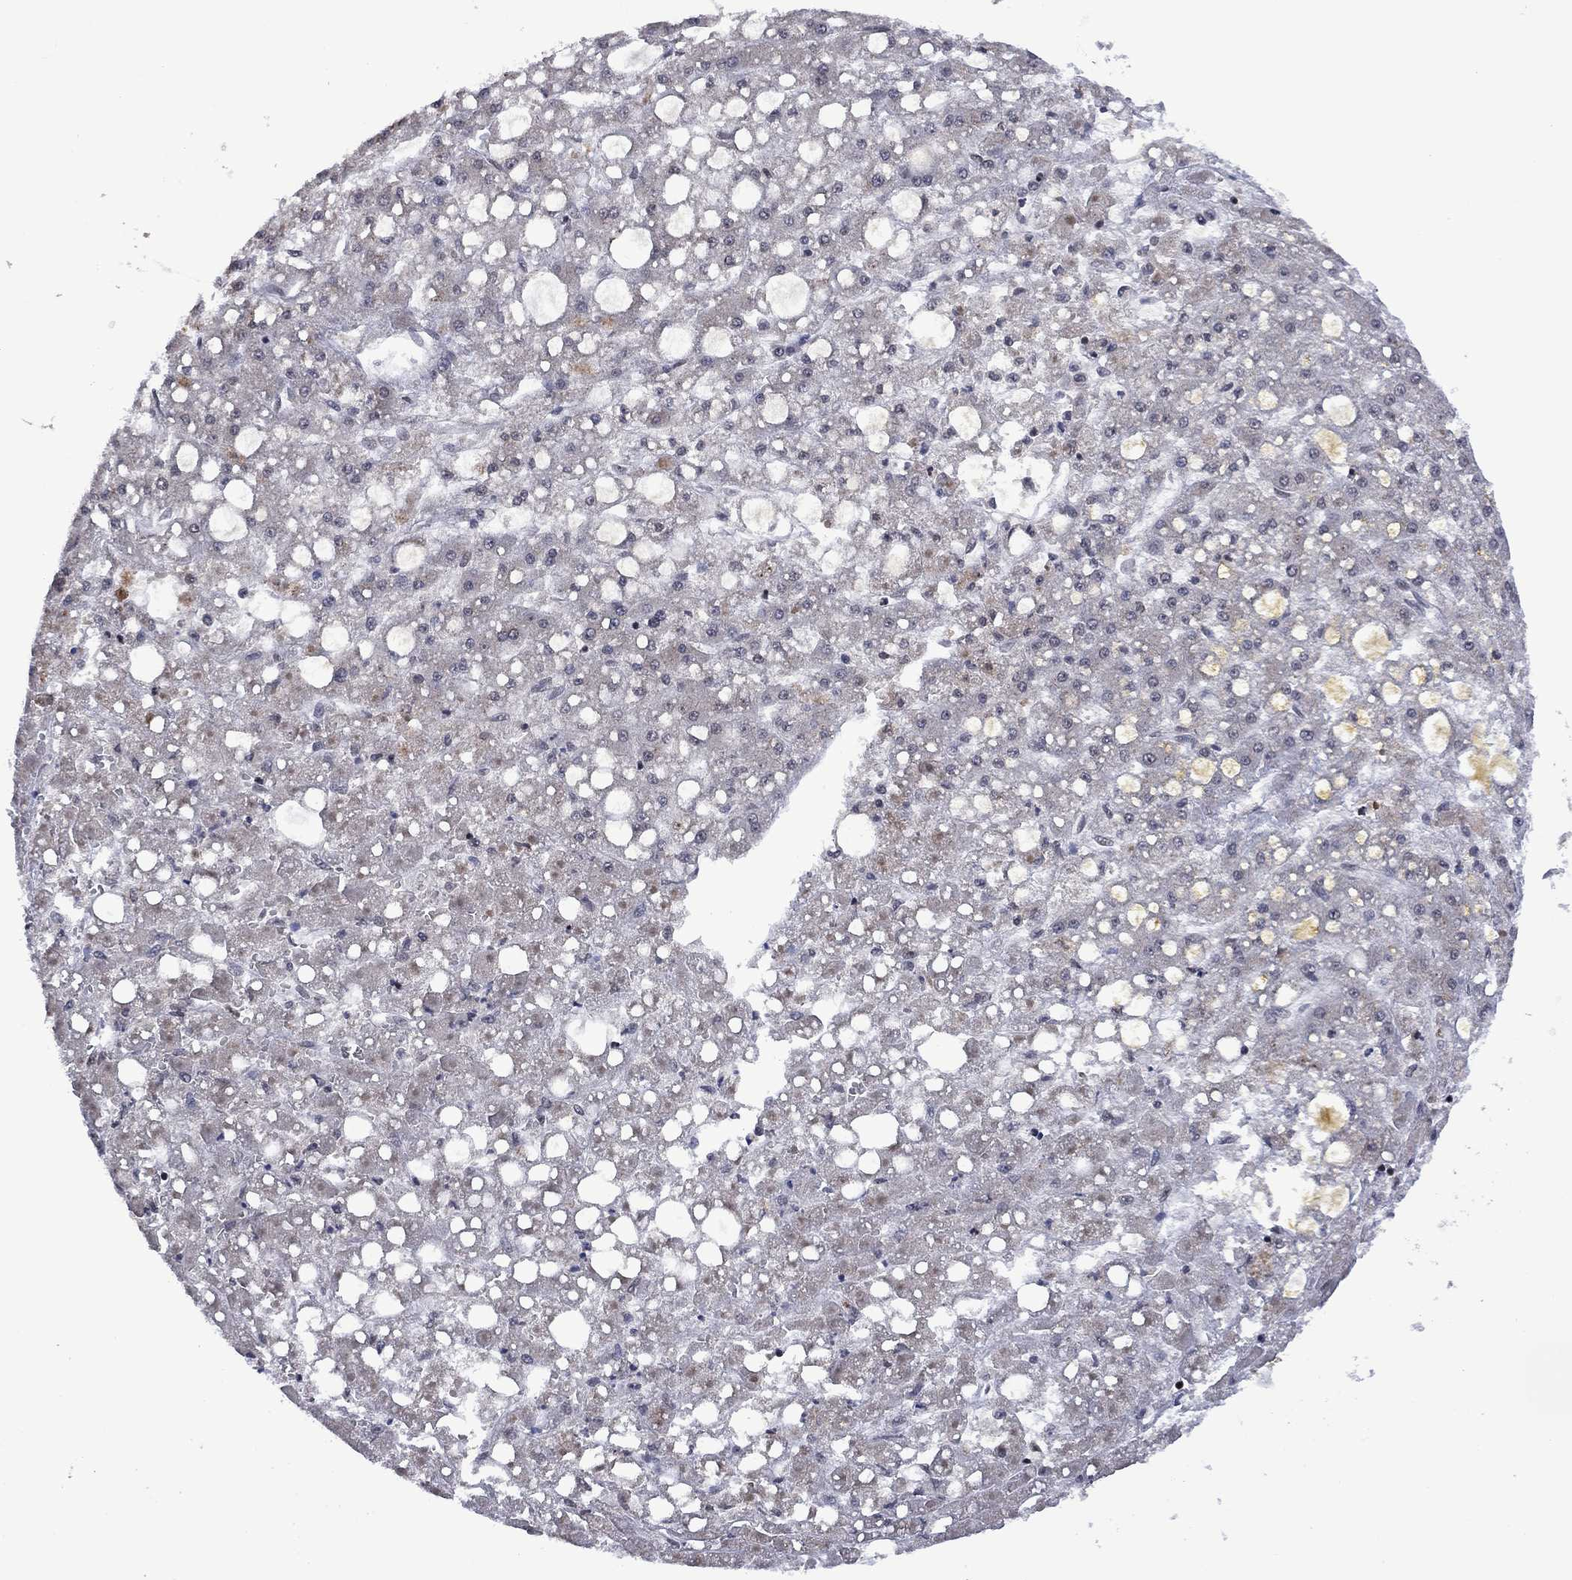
{"staining": {"intensity": "negative", "quantity": "none", "location": "none"}, "tissue": "liver cancer", "cell_type": "Tumor cells", "image_type": "cancer", "snomed": [{"axis": "morphology", "description": "Carcinoma, Hepatocellular, NOS"}, {"axis": "topography", "description": "Liver"}], "caption": "Immunohistochemical staining of liver cancer shows no significant staining in tumor cells.", "gene": "FBL", "patient": {"sex": "male", "age": 67}}